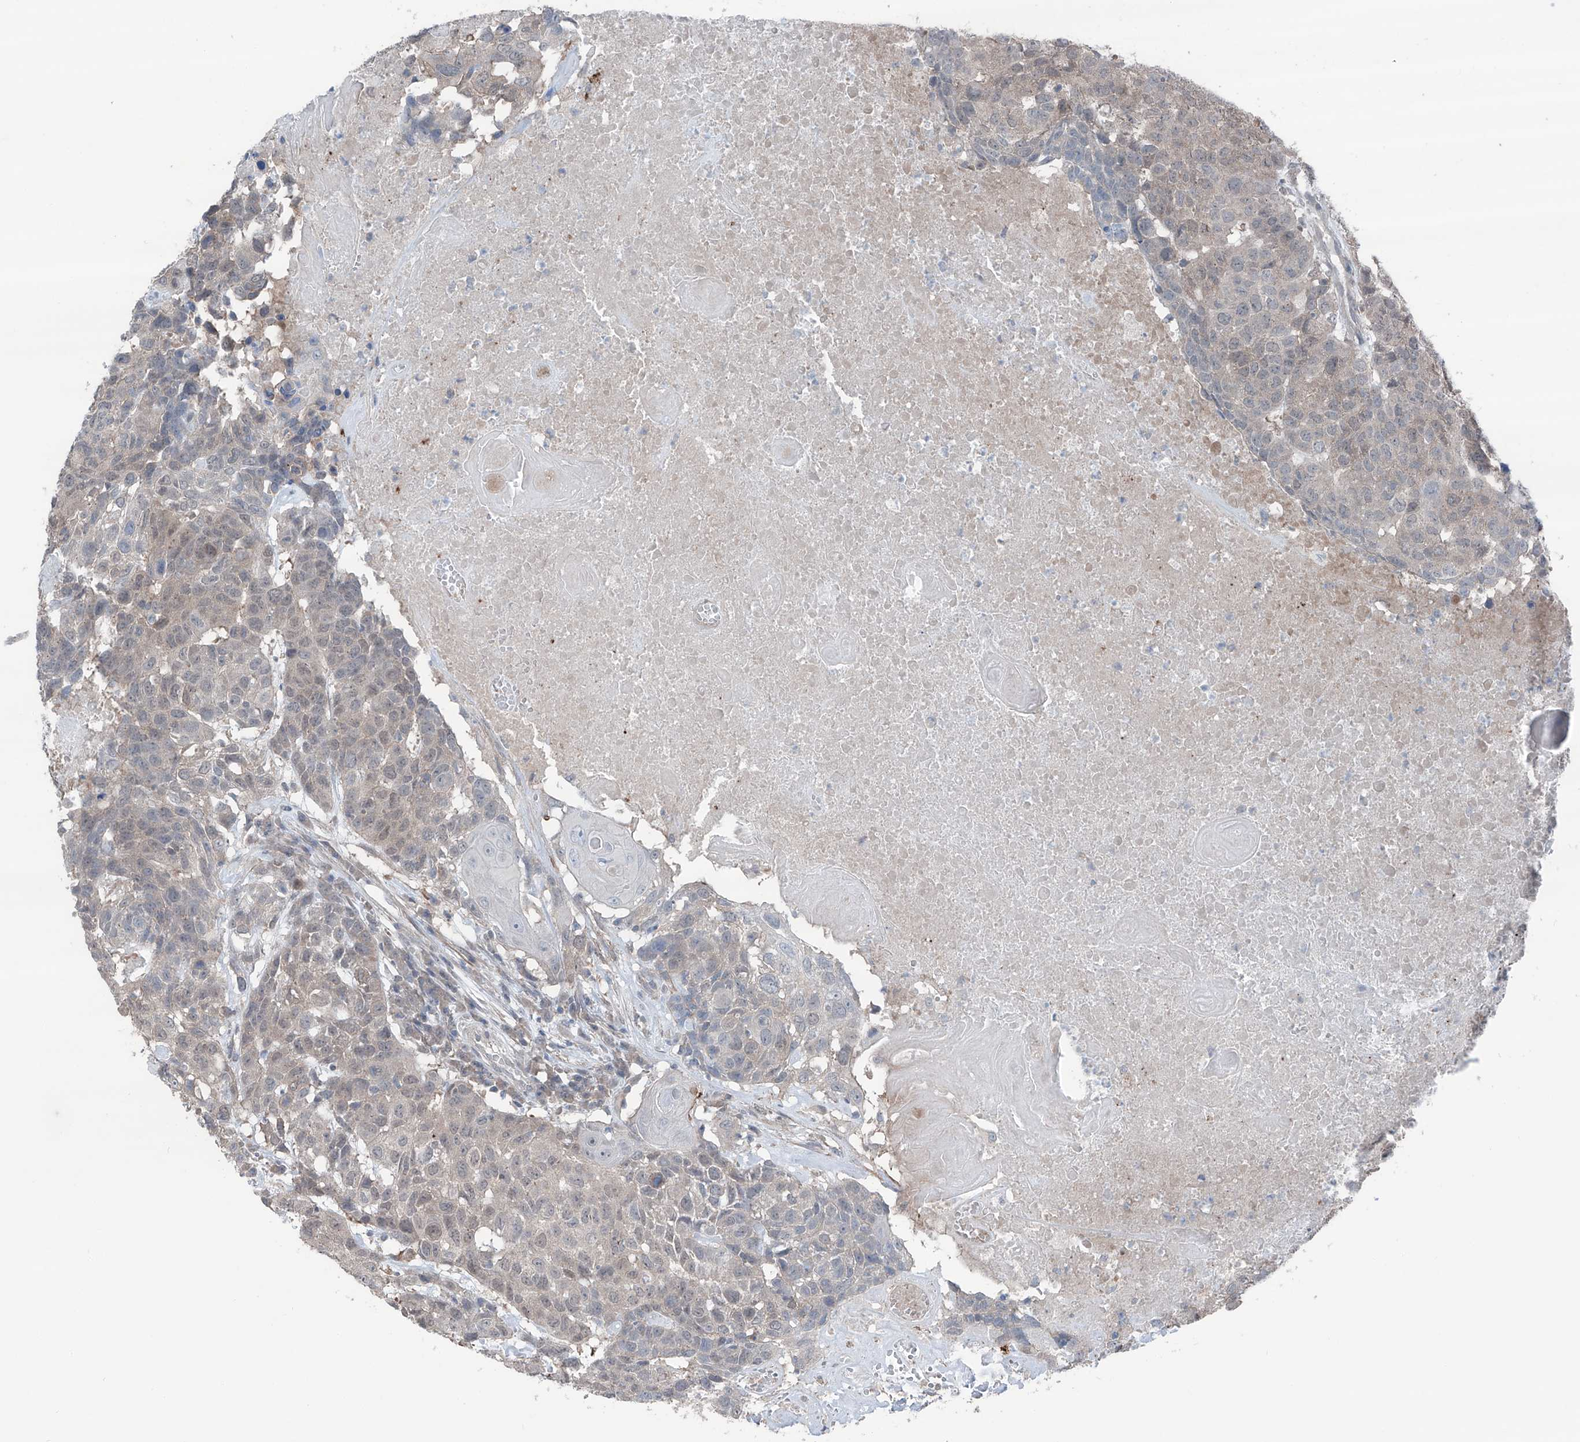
{"staining": {"intensity": "weak", "quantity": "25%-75%", "location": "cytoplasmic/membranous"}, "tissue": "head and neck cancer", "cell_type": "Tumor cells", "image_type": "cancer", "snomed": [{"axis": "morphology", "description": "Squamous cell carcinoma, NOS"}, {"axis": "topography", "description": "Head-Neck"}], "caption": "About 25%-75% of tumor cells in human head and neck cancer (squamous cell carcinoma) show weak cytoplasmic/membranous protein expression as visualized by brown immunohistochemical staining.", "gene": "HSPB11", "patient": {"sex": "male", "age": 66}}